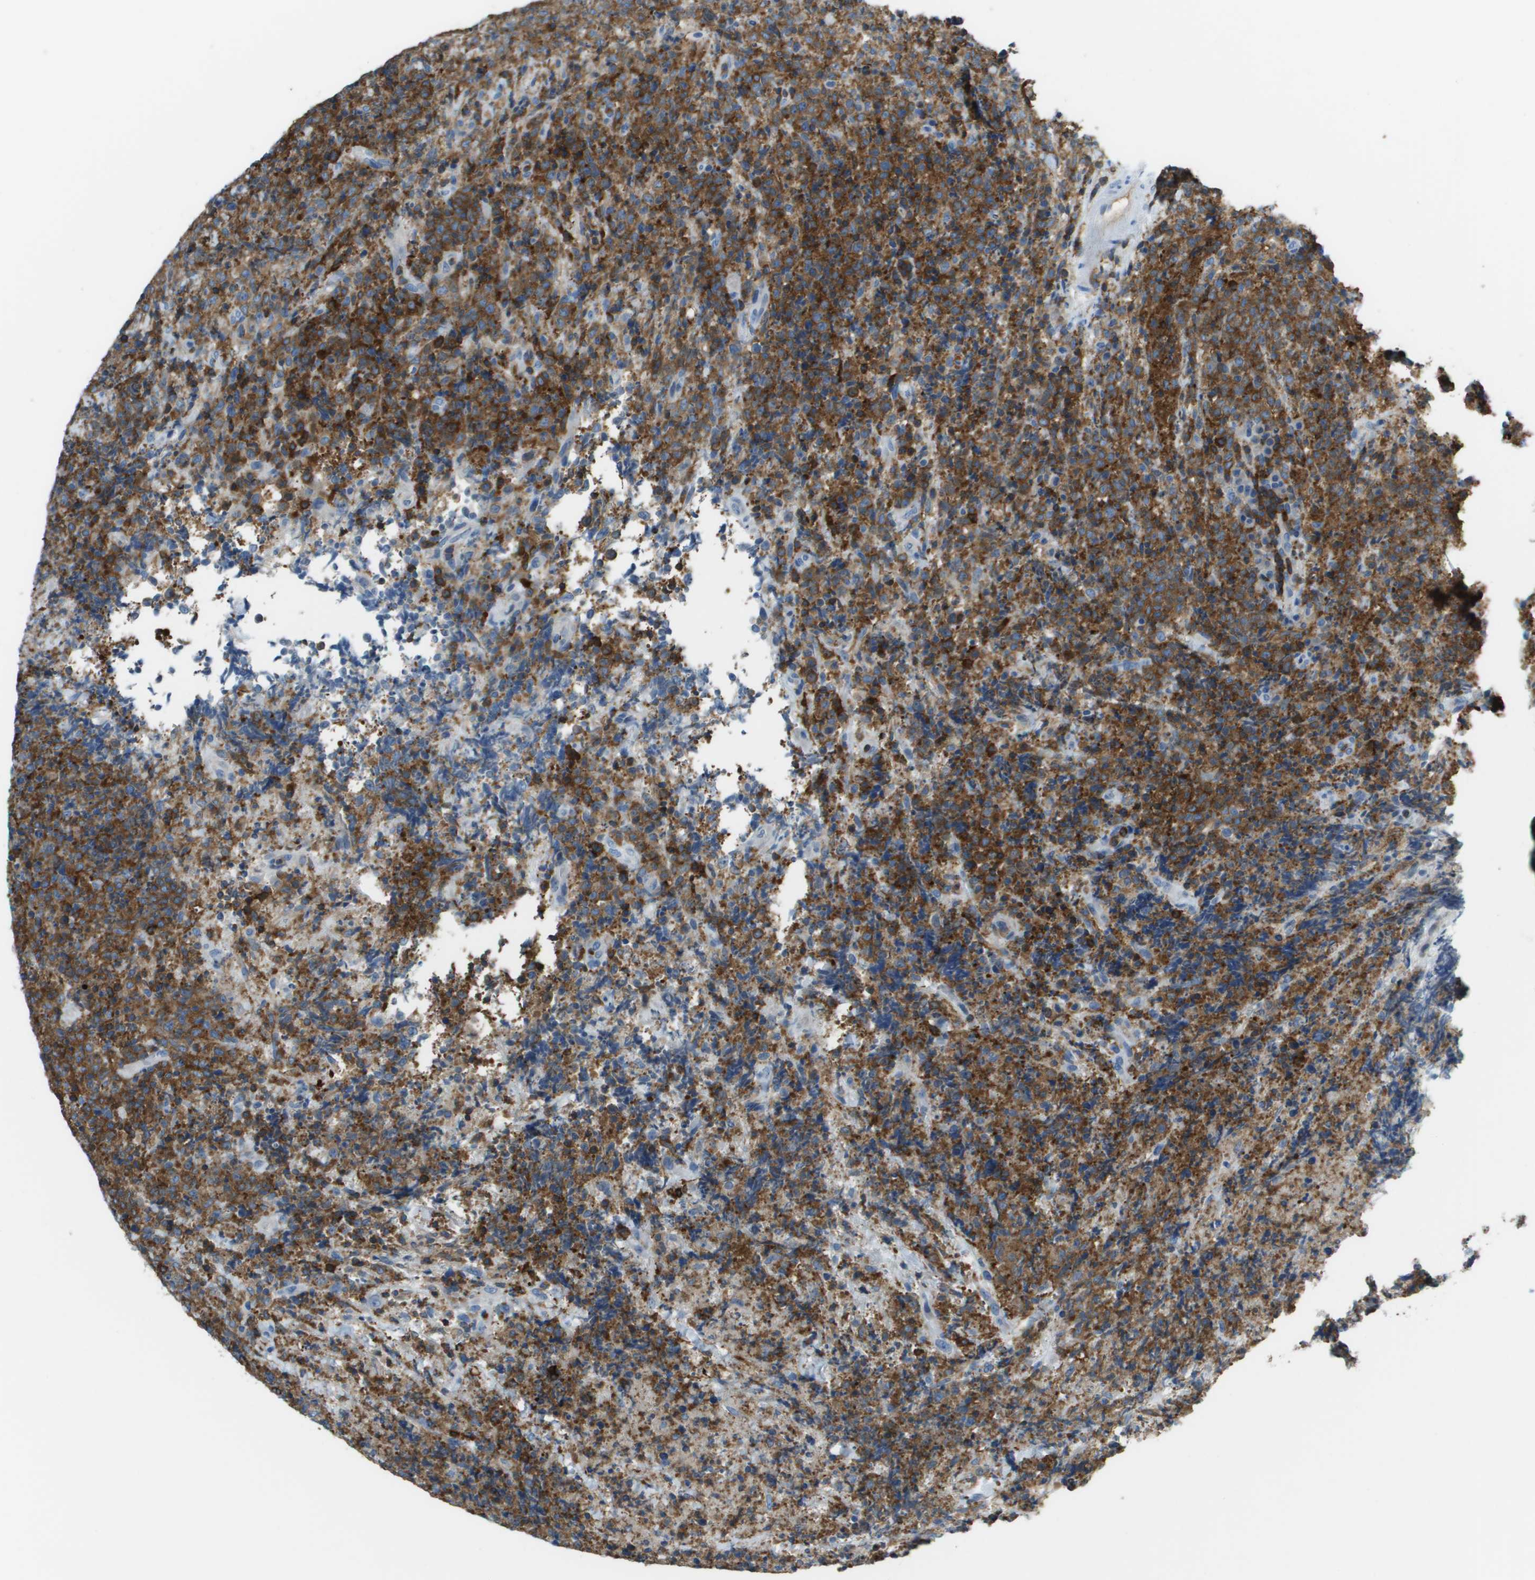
{"staining": {"intensity": "strong", "quantity": ">75%", "location": "cytoplasmic/membranous"}, "tissue": "lymphoma", "cell_type": "Tumor cells", "image_type": "cancer", "snomed": [{"axis": "morphology", "description": "Malignant lymphoma, non-Hodgkin's type, High grade"}, {"axis": "topography", "description": "Tonsil"}], "caption": "Human malignant lymphoma, non-Hodgkin's type (high-grade) stained for a protein (brown) reveals strong cytoplasmic/membranous positive expression in approximately >75% of tumor cells.", "gene": "APBB1IP", "patient": {"sex": "female", "age": 36}}